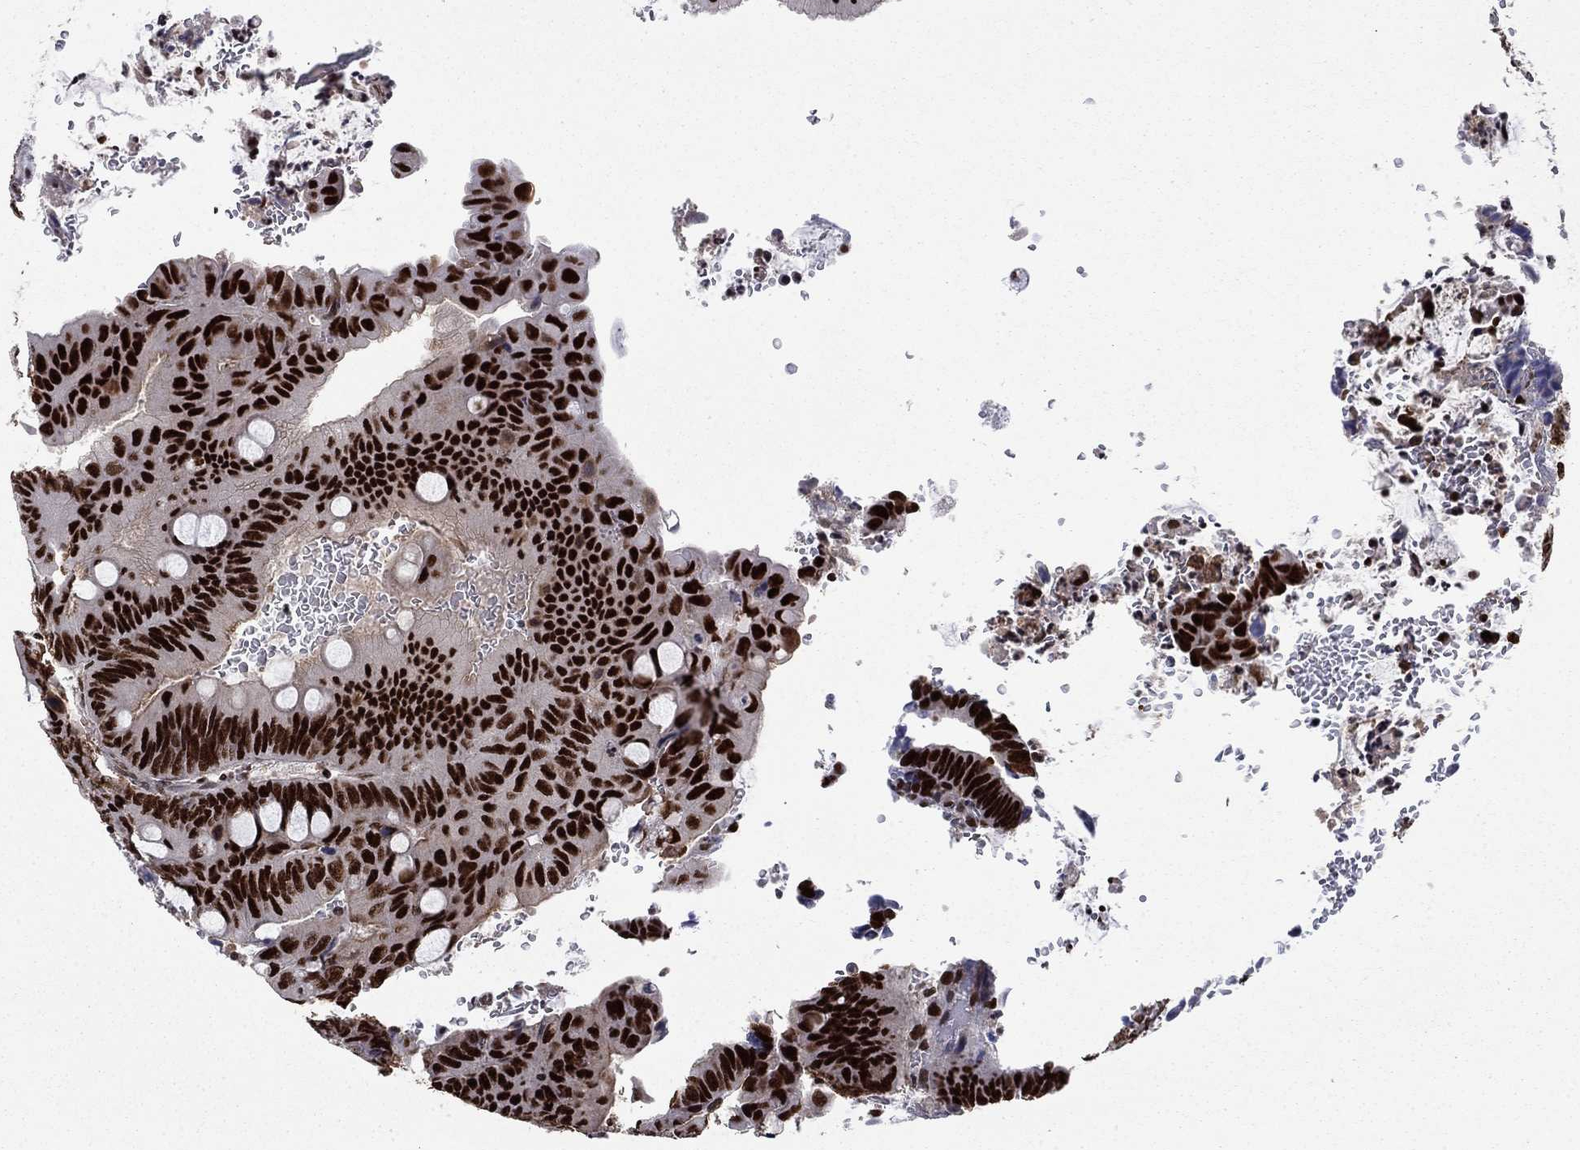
{"staining": {"intensity": "strong", "quantity": ">75%", "location": "nuclear"}, "tissue": "colorectal cancer", "cell_type": "Tumor cells", "image_type": "cancer", "snomed": [{"axis": "morphology", "description": "Normal tissue, NOS"}, {"axis": "morphology", "description": "Adenocarcinoma, NOS"}, {"axis": "topography", "description": "Rectum"}], "caption": "Immunohistochemistry (IHC) of human adenocarcinoma (colorectal) shows high levels of strong nuclear staining in approximately >75% of tumor cells. (DAB IHC with brightfield microscopy, high magnification).", "gene": "RPRD1B", "patient": {"sex": "male", "age": 92}}